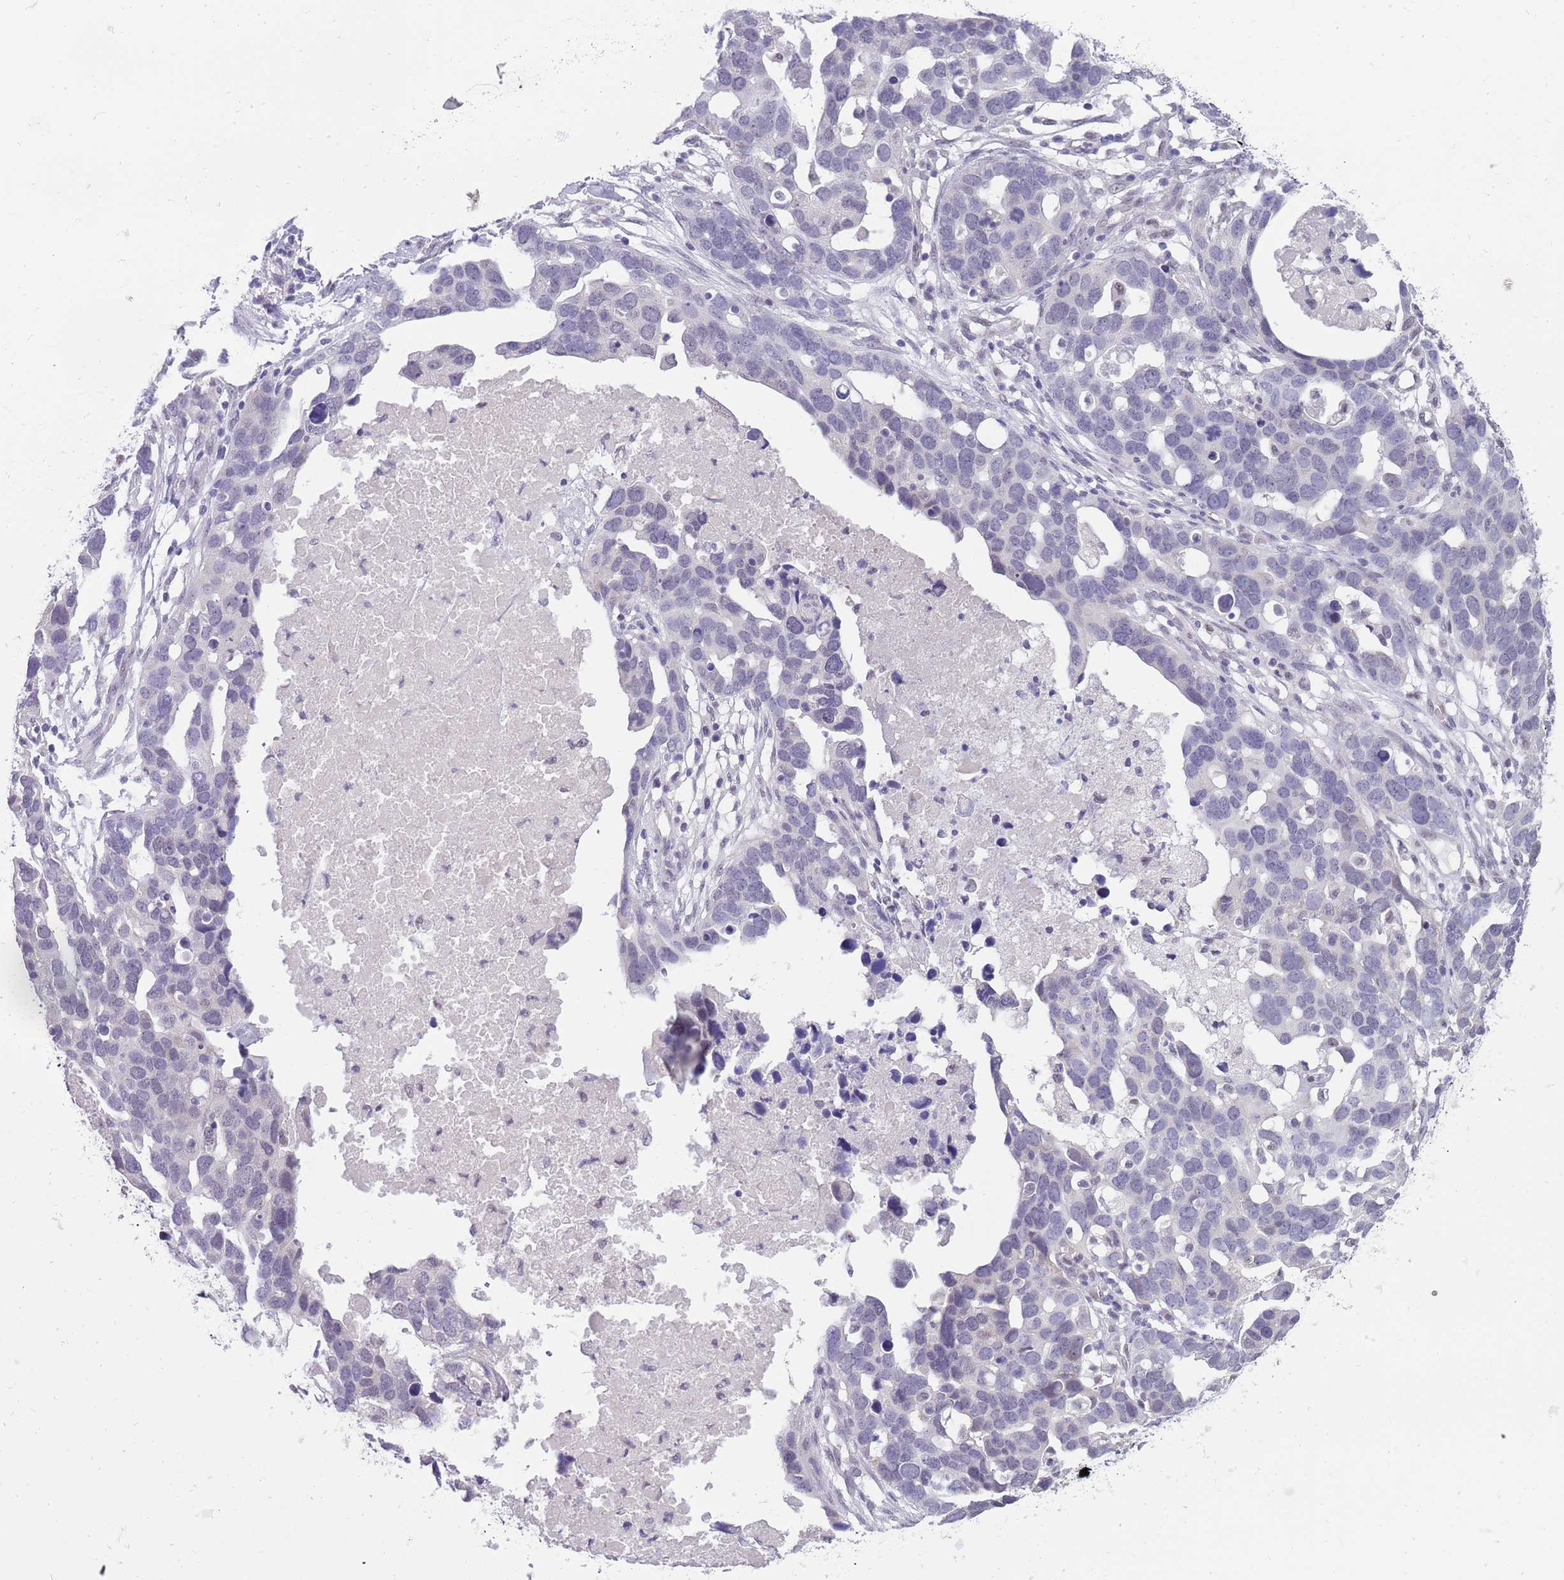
{"staining": {"intensity": "negative", "quantity": "none", "location": "none"}, "tissue": "ovarian cancer", "cell_type": "Tumor cells", "image_type": "cancer", "snomed": [{"axis": "morphology", "description": "Cystadenocarcinoma, serous, NOS"}, {"axis": "topography", "description": "Ovary"}], "caption": "Immunohistochemical staining of human ovarian cancer exhibits no significant positivity in tumor cells.", "gene": "SEPHS2", "patient": {"sex": "female", "age": 54}}